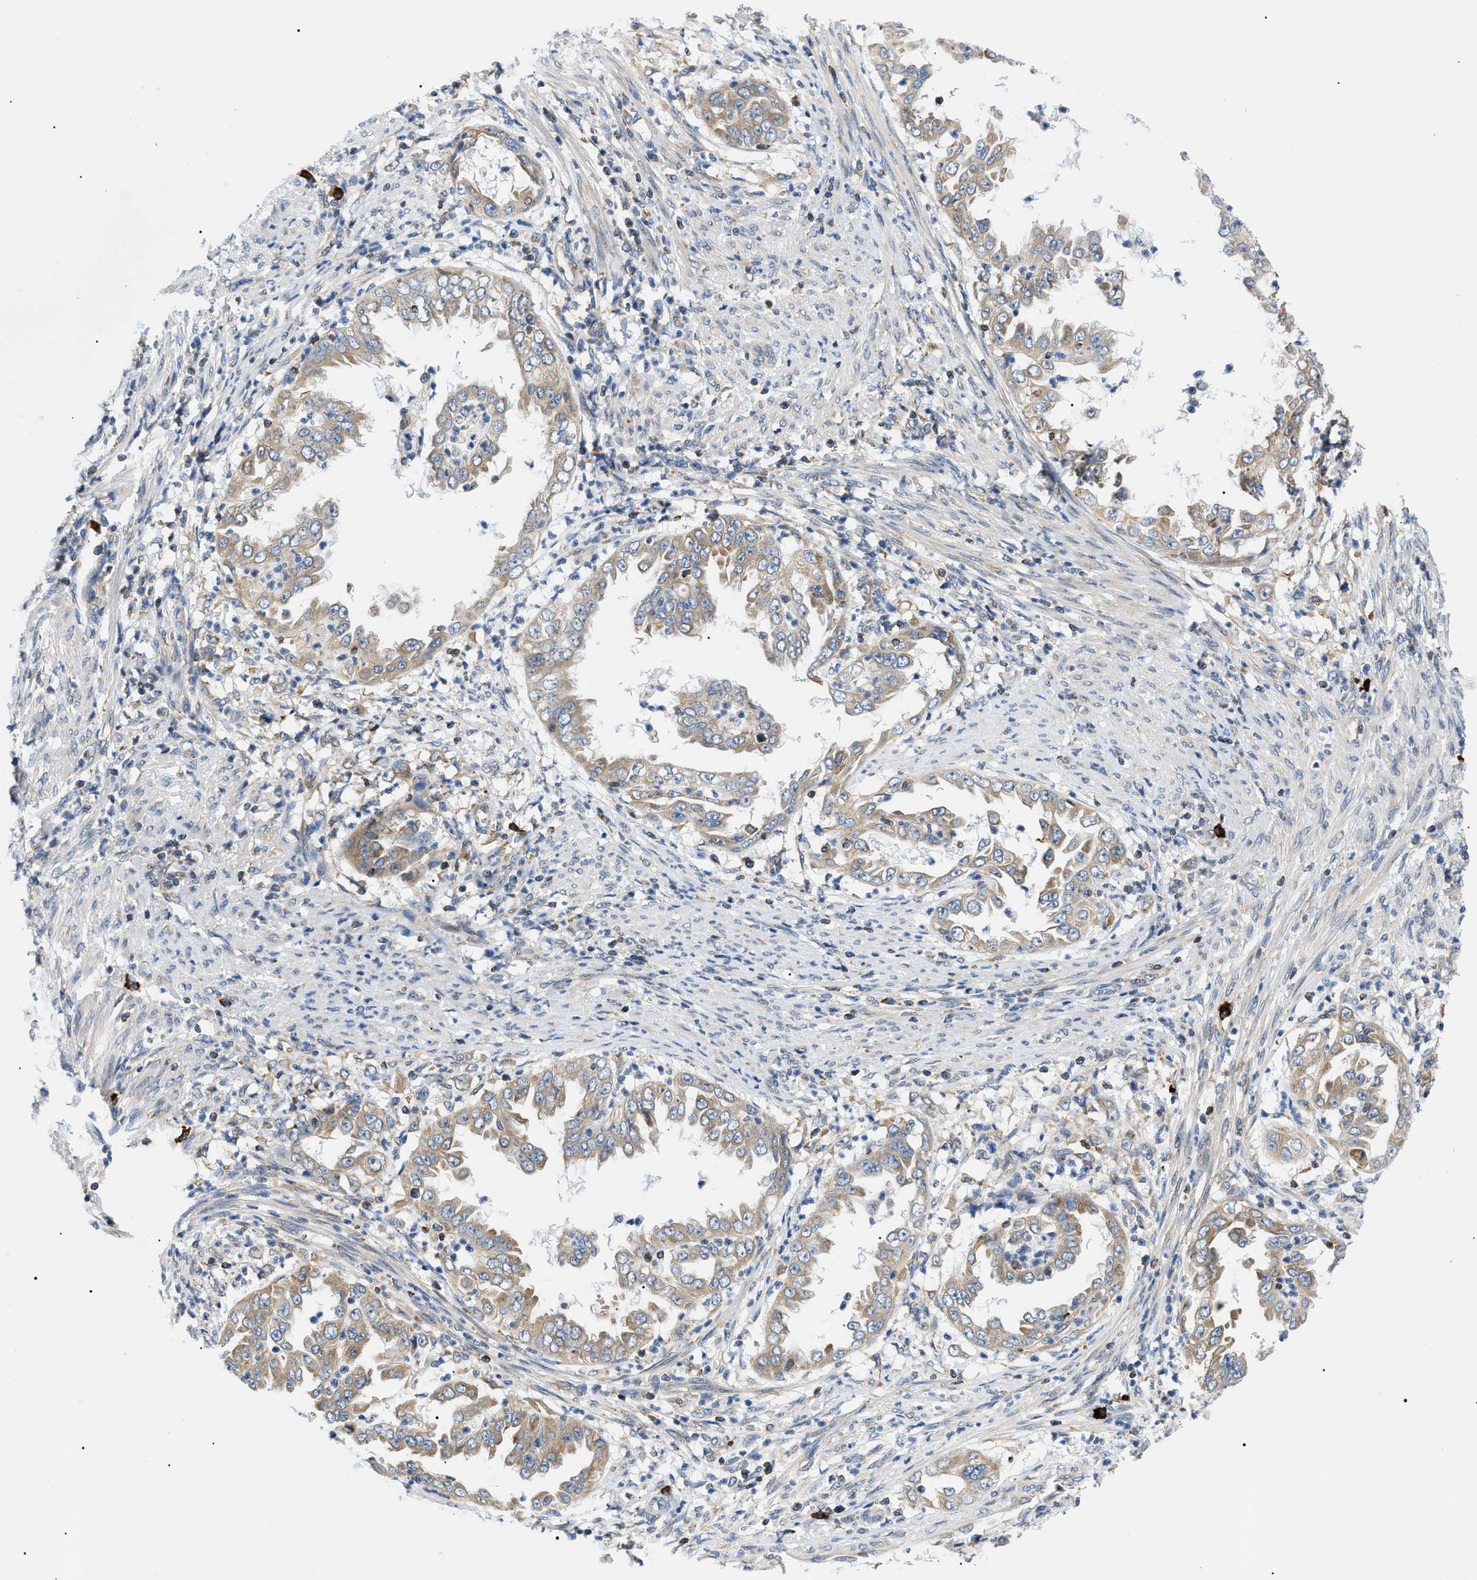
{"staining": {"intensity": "weak", "quantity": ">75%", "location": "cytoplasmic/membranous"}, "tissue": "endometrial cancer", "cell_type": "Tumor cells", "image_type": "cancer", "snomed": [{"axis": "morphology", "description": "Adenocarcinoma, NOS"}, {"axis": "topography", "description": "Endometrium"}], "caption": "Adenocarcinoma (endometrial) stained with IHC exhibits weak cytoplasmic/membranous staining in approximately >75% of tumor cells. Ihc stains the protein in brown and the nuclei are stained blue.", "gene": "DERL1", "patient": {"sex": "female", "age": 85}}